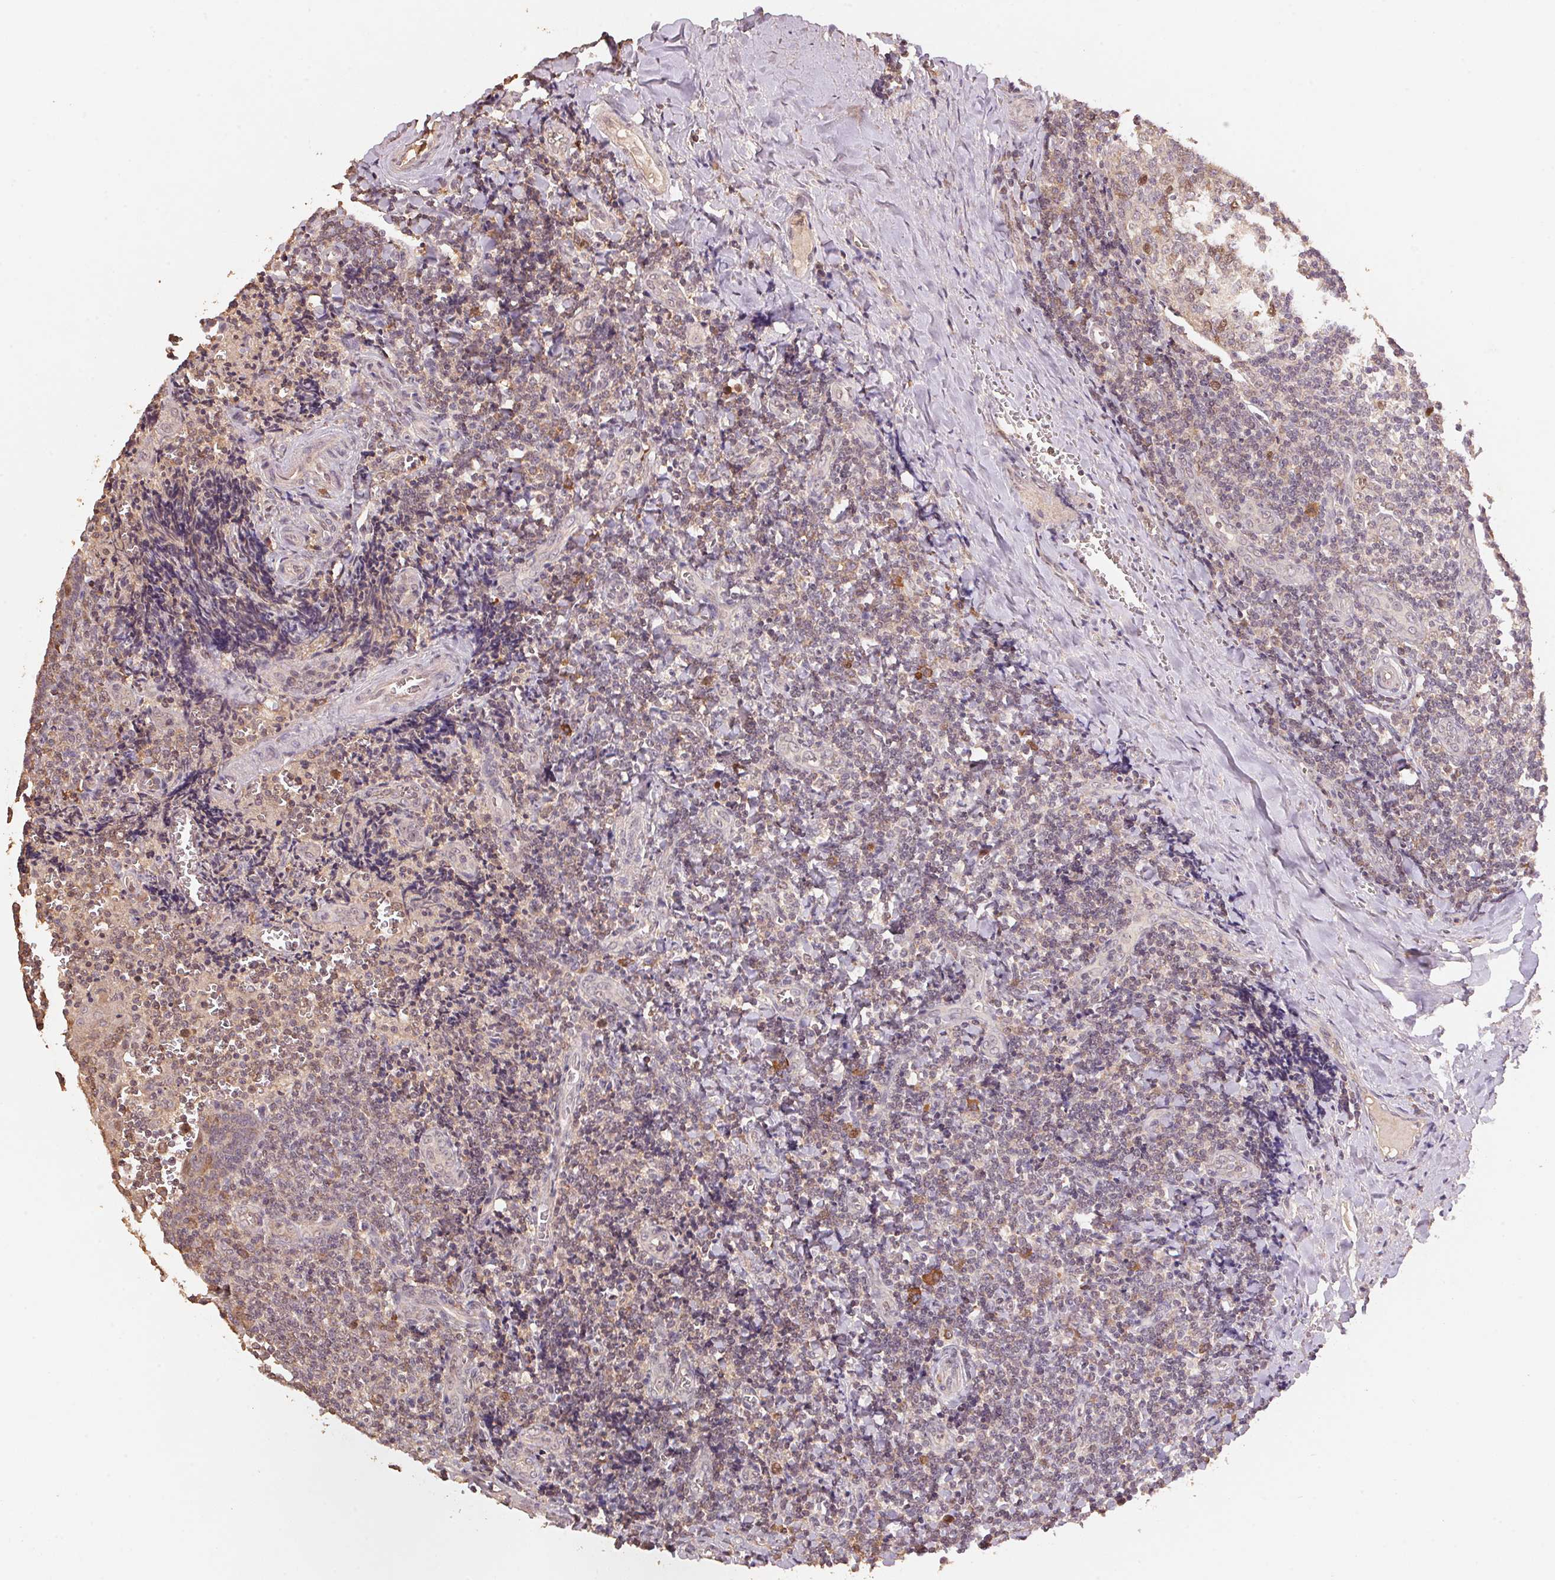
{"staining": {"intensity": "strong", "quantity": "<25%", "location": "nuclear"}, "tissue": "tonsil", "cell_type": "Germinal center cells", "image_type": "normal", "snomed": [{"axis": "morphology", "description": "Normal tissue, NOS"}, {"axis": "morphology", "description": "Inflammation, NOS"}, {"axis": "topography", "description": "Tonsil"}], "caption": "Protein positivity by IHC exhibits strong nuclear staining in approximately <25% of germinal center cells in benign tonsil.", "gene": "CENPF", "patient": {"sex": "female", "age": 31}}